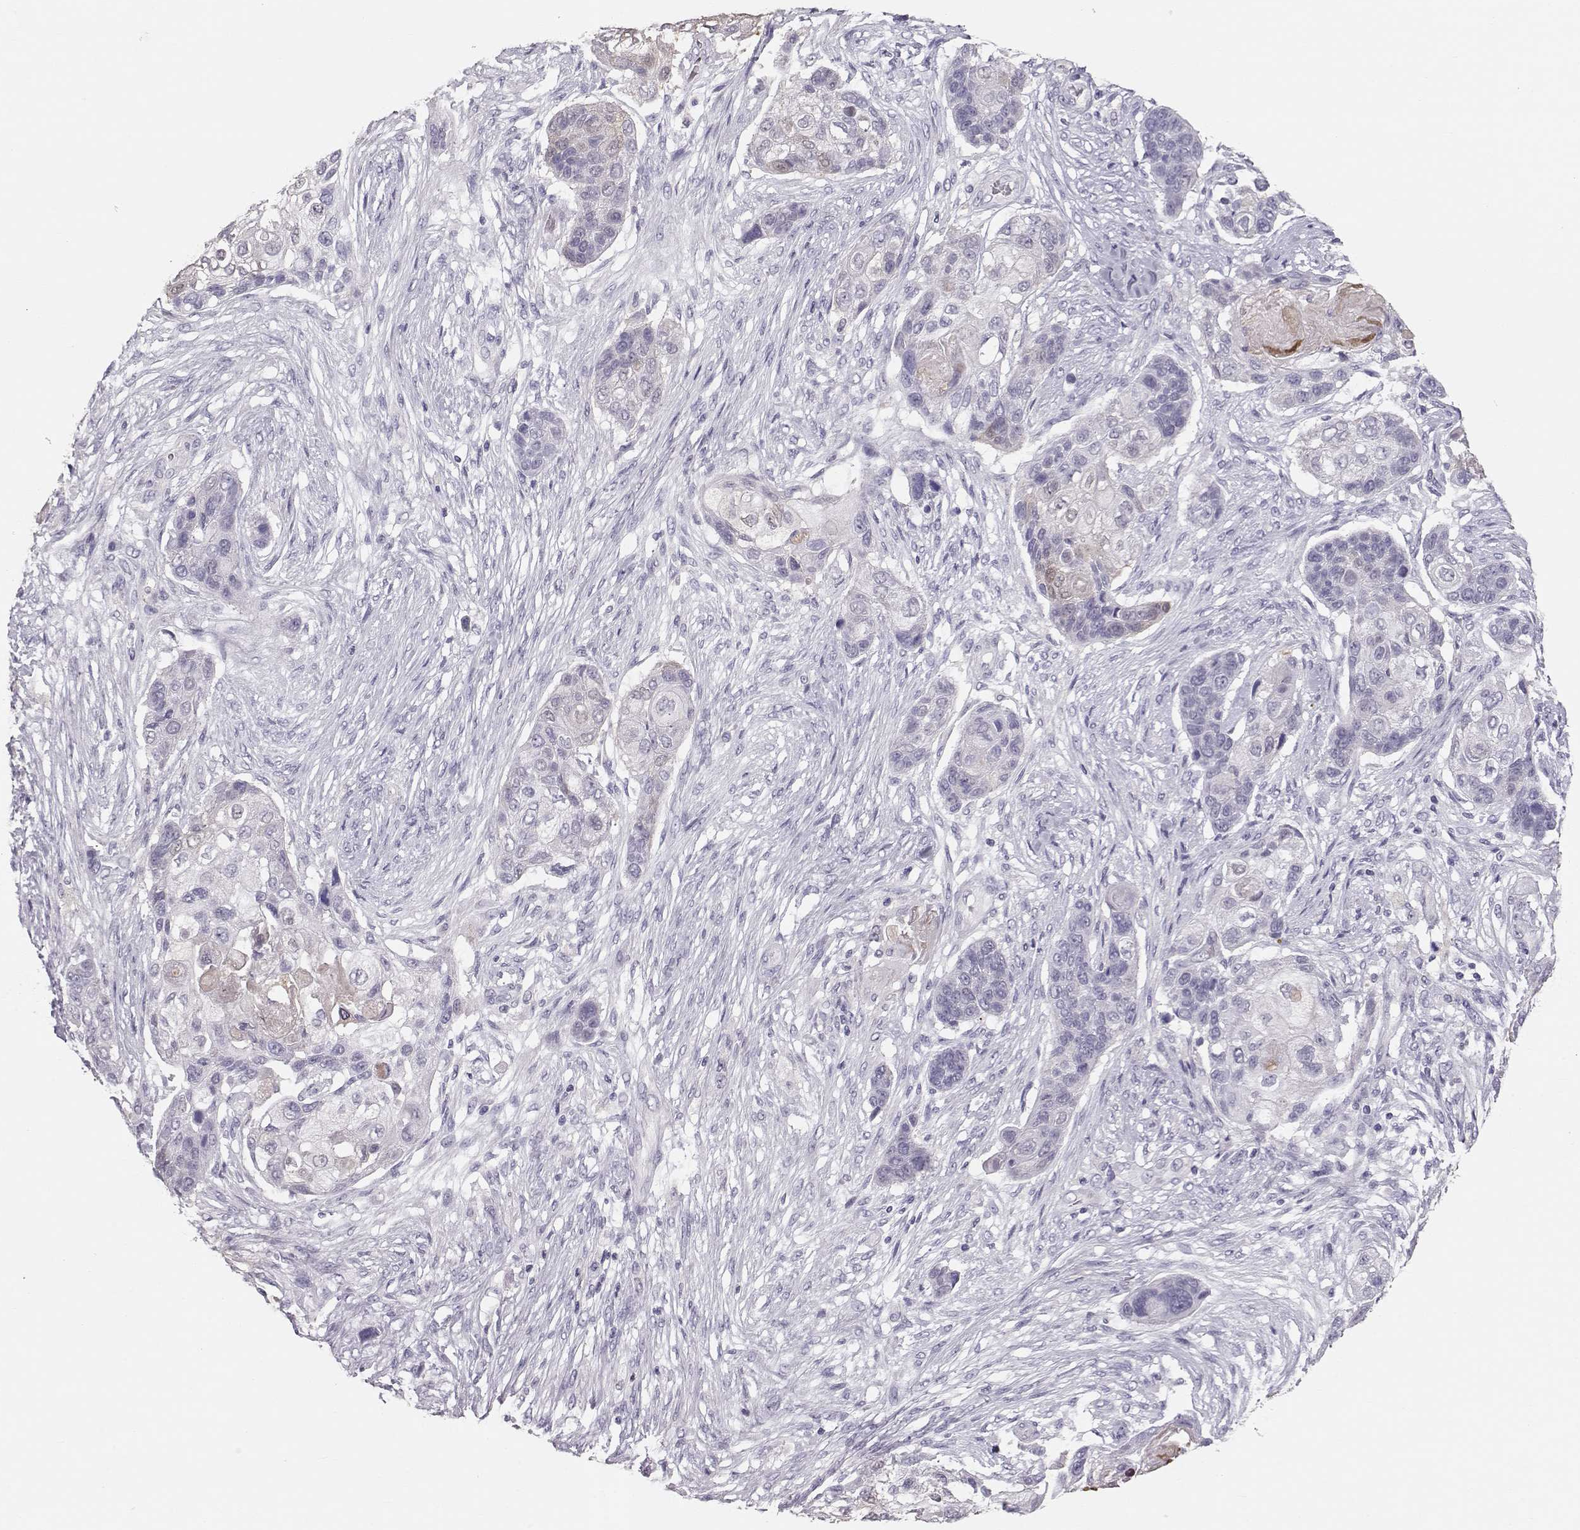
{"staining": {"intensity": "negative", "quantity": "none", "location": "none"}, "tissue": "lung cancer", "cell_type": "Tumor cells", "image_type": "cancer", "snomed": [{"axis": "morphology", "description": "Squamous cell carcinoma, NOS"}, {"axis": "topography", "description": "Lung"}], "caption": "Tumor cells show no significant protein staining in squamous cell carcinoma (lung). The staining was performed using DAB (3,3'-diaminobenzidine) to visualize the protein expression in brown, while the nuclei were stained in blue with hematoxylin (Magnification: 20x).", "gene": "POU1F1", "patient": {"sex": "male", "age": 69}}